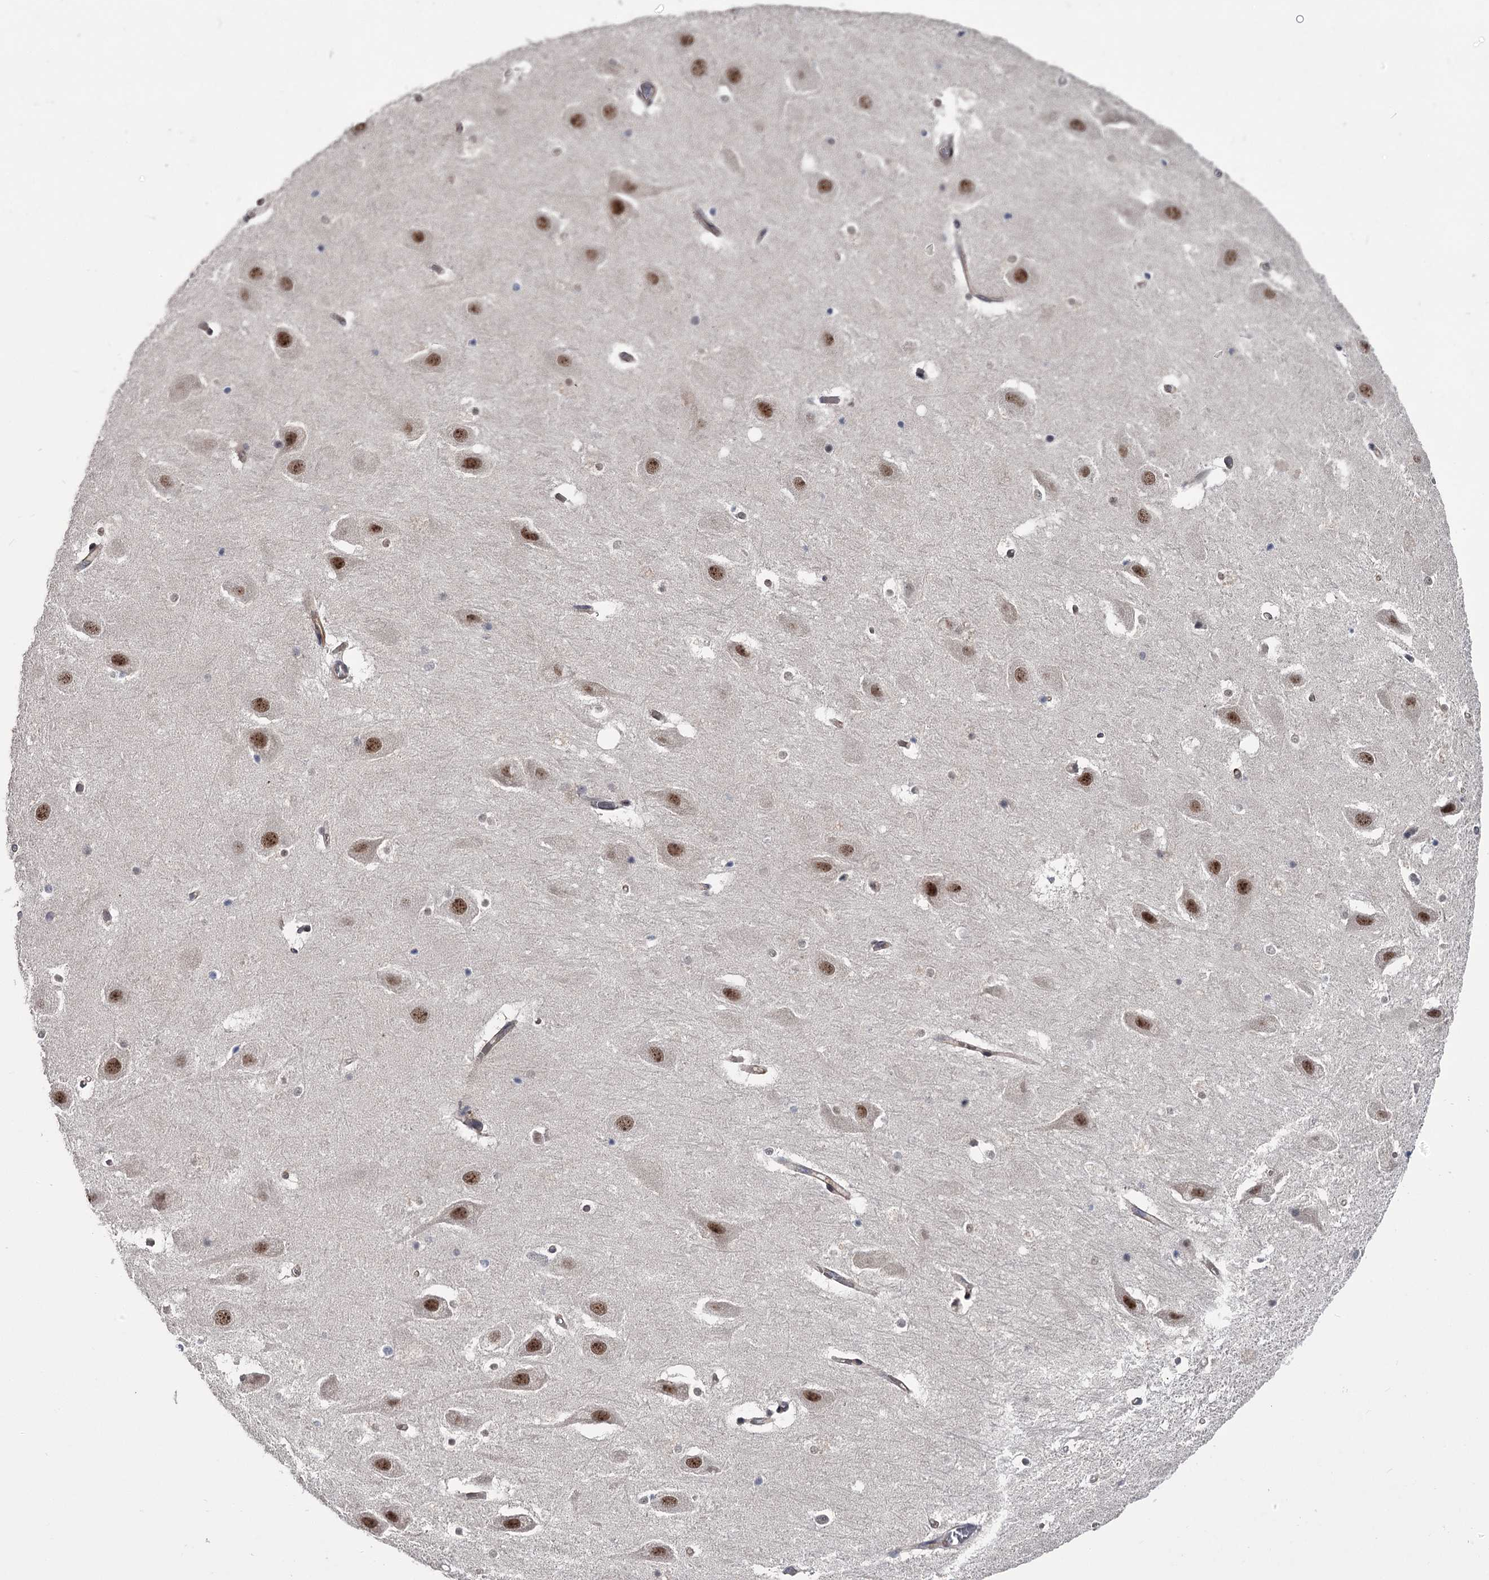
{"staining": {"intensity": "weak", "quantity": "25%-75%", "location": "nuclear"}, "tissue": "hippocampus", "cell_type": "Glial cells", "image_type": "normal", "snomed": [{"axis": "morphology", "description": "Normal tissue, NOS"}, {"axis": "topography", "description": "Hippocampus"}], "caption": "Brown immunohistochemical staining in unremarkable hippocampus demonstrates weak nuclear staining in about 25%-75% of glial cells. The staining is performed using DAB brown chromogen to label protein expression. The nuclei are counter-stained blue using hematoxylin.", "gene": "PRPF40B", "patient": {"sex": "female", "age": 52}}